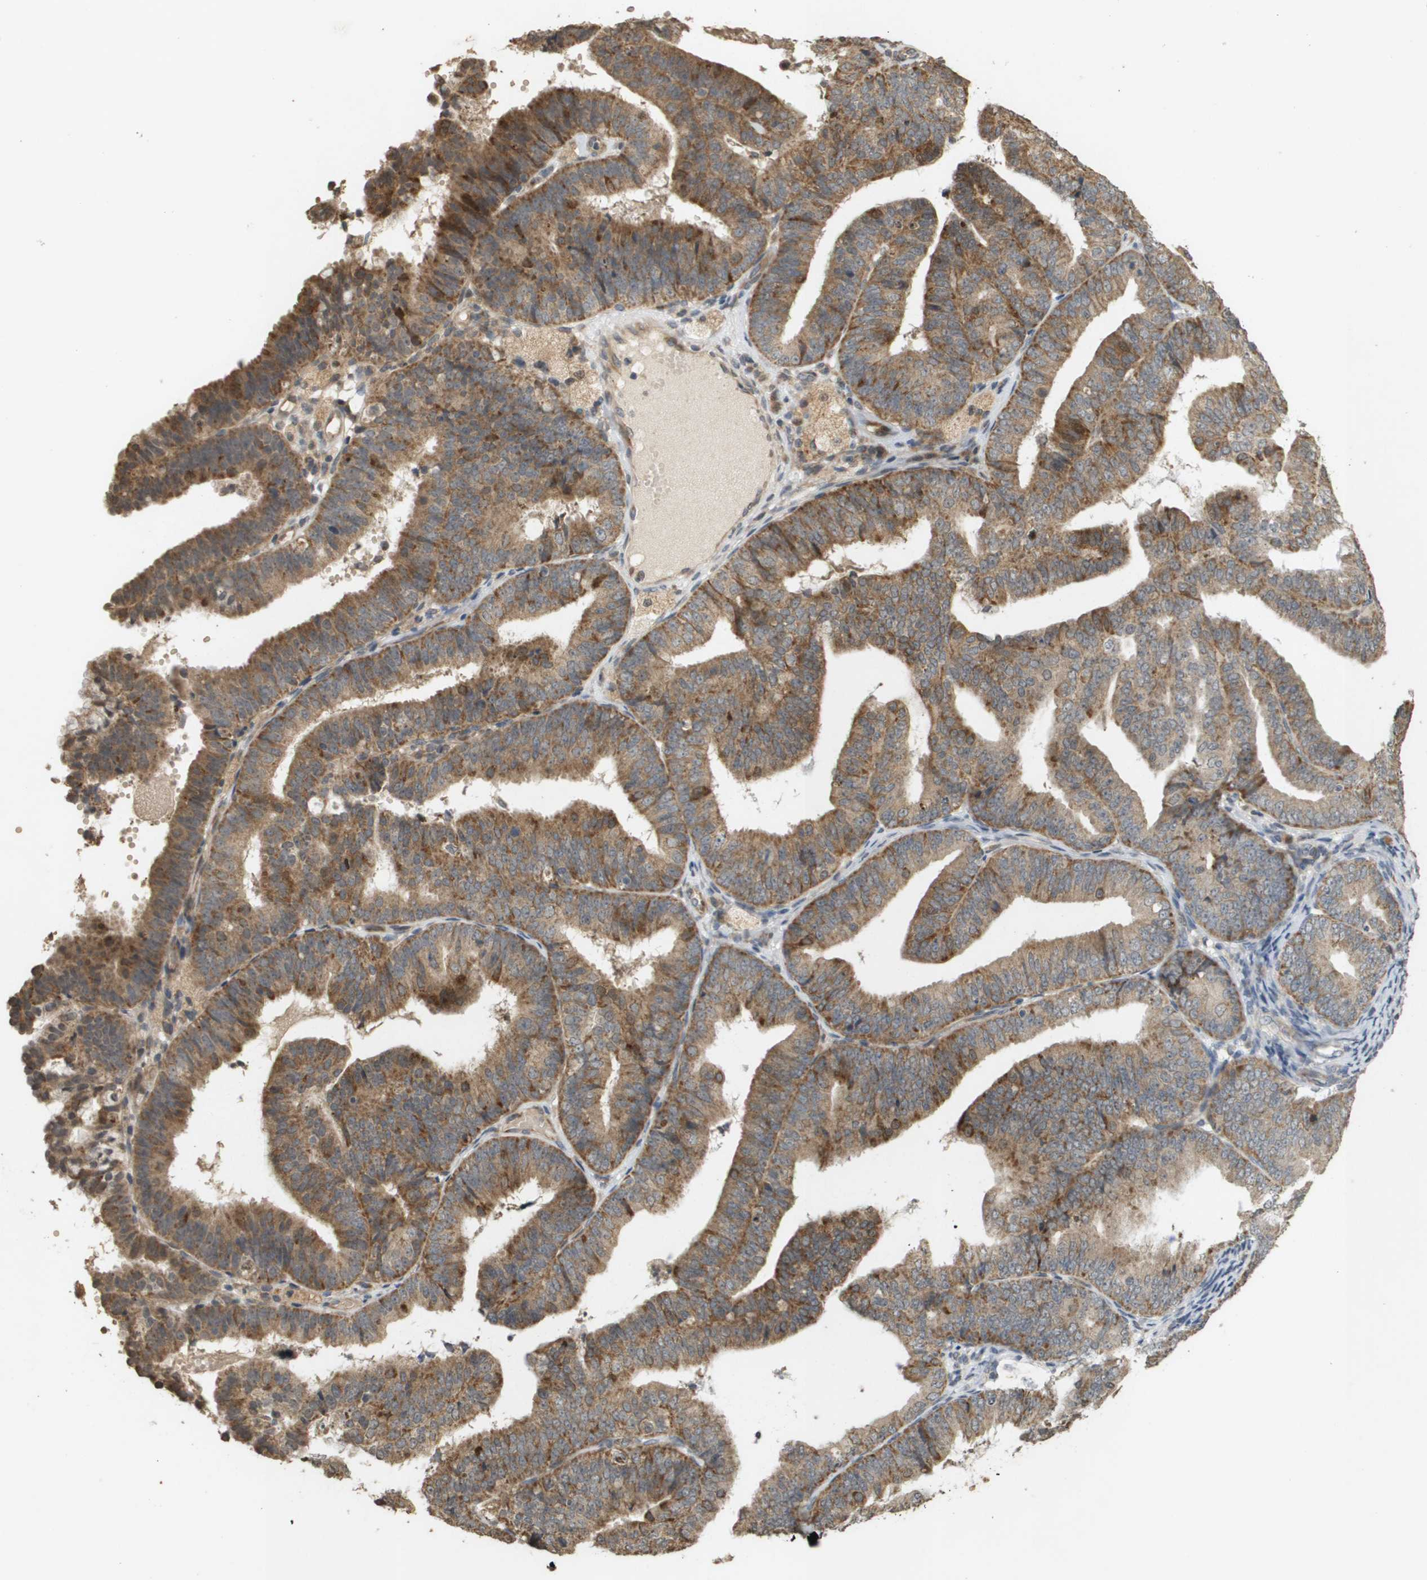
{"staining": {"intensity": "moderate", "quantity": ">75%", "location": "cytoplasmic/membranous"}, "tissue": "endometrial cancer", "cell_type": "Tumor cells", "image_type": "cancer", "snomed": [{"axis": "morphology", "description": "Adenocarcinoma, NOS"}, {"axis": "topography", "description": "Endometrium"}], "caption": "Endometrial cancer stained for a protein displays moderate cytoplasmic/membranous positivity in tumor cells.", "gene": "RAB21", "patient": {"sex": "female", "age": 63}}